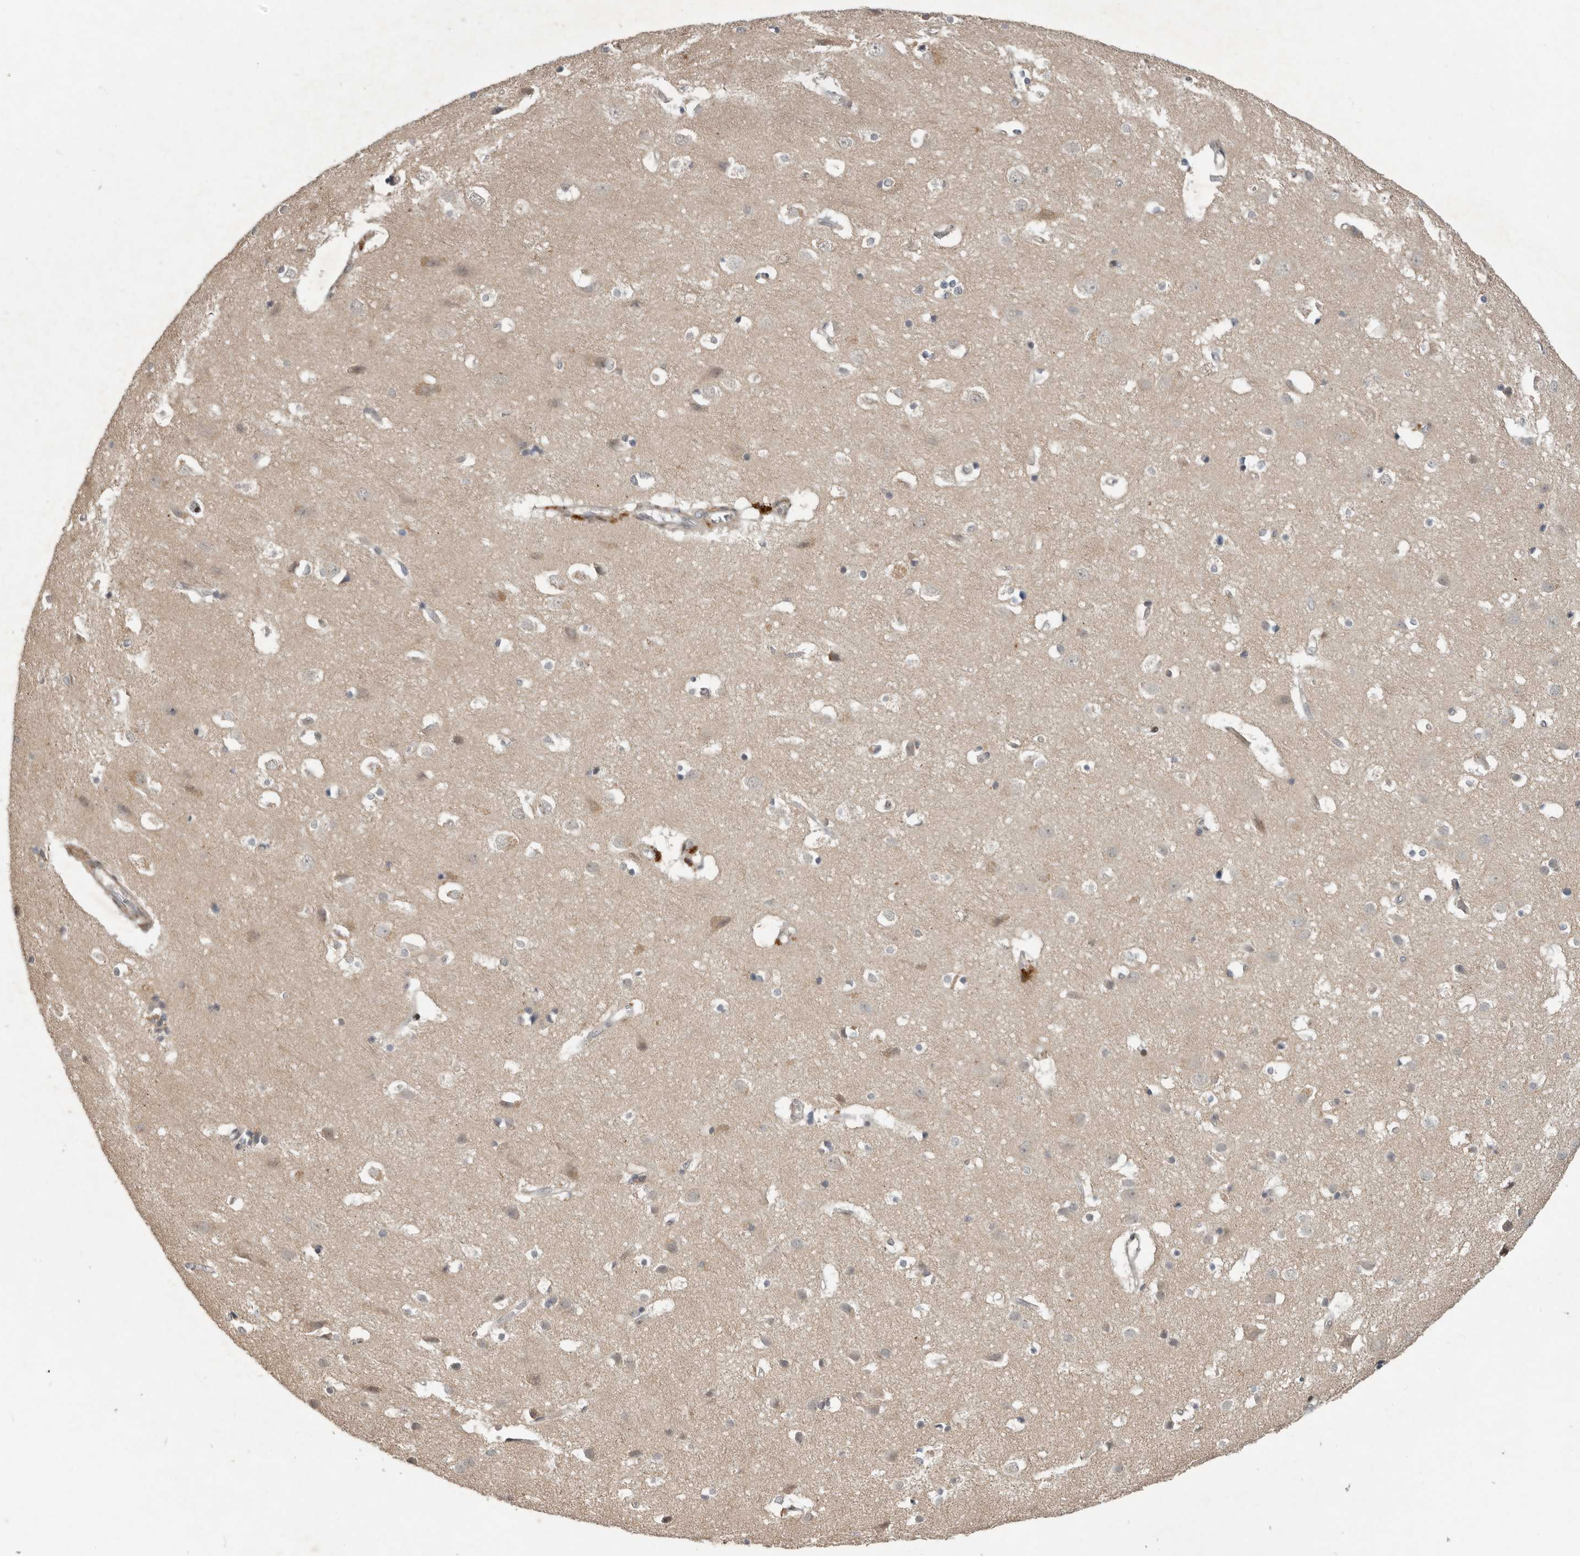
{"staining": {"intensity": "weak", "quantity": "25%-75%", "location": "cytoplasmic/membranous"}, "tissue": "cerebral cortex", "cell_type": "Endothelial cells", "image_type": "normal", "snomed": [{"axis": "morphology", "description": "Normal tissue, NOS"}, {"axis": "topography", "description": "Cerebral cortex"}], "caption": "This micrograph demonstrates IHC staining of unremarkable human cerebral cortex, with low weak cytoplasmic/membranous expression in approximately 25%-75% of endothelial cells.", "gene": "RABIF", "patient": {"sex": "male", "age": 54}}